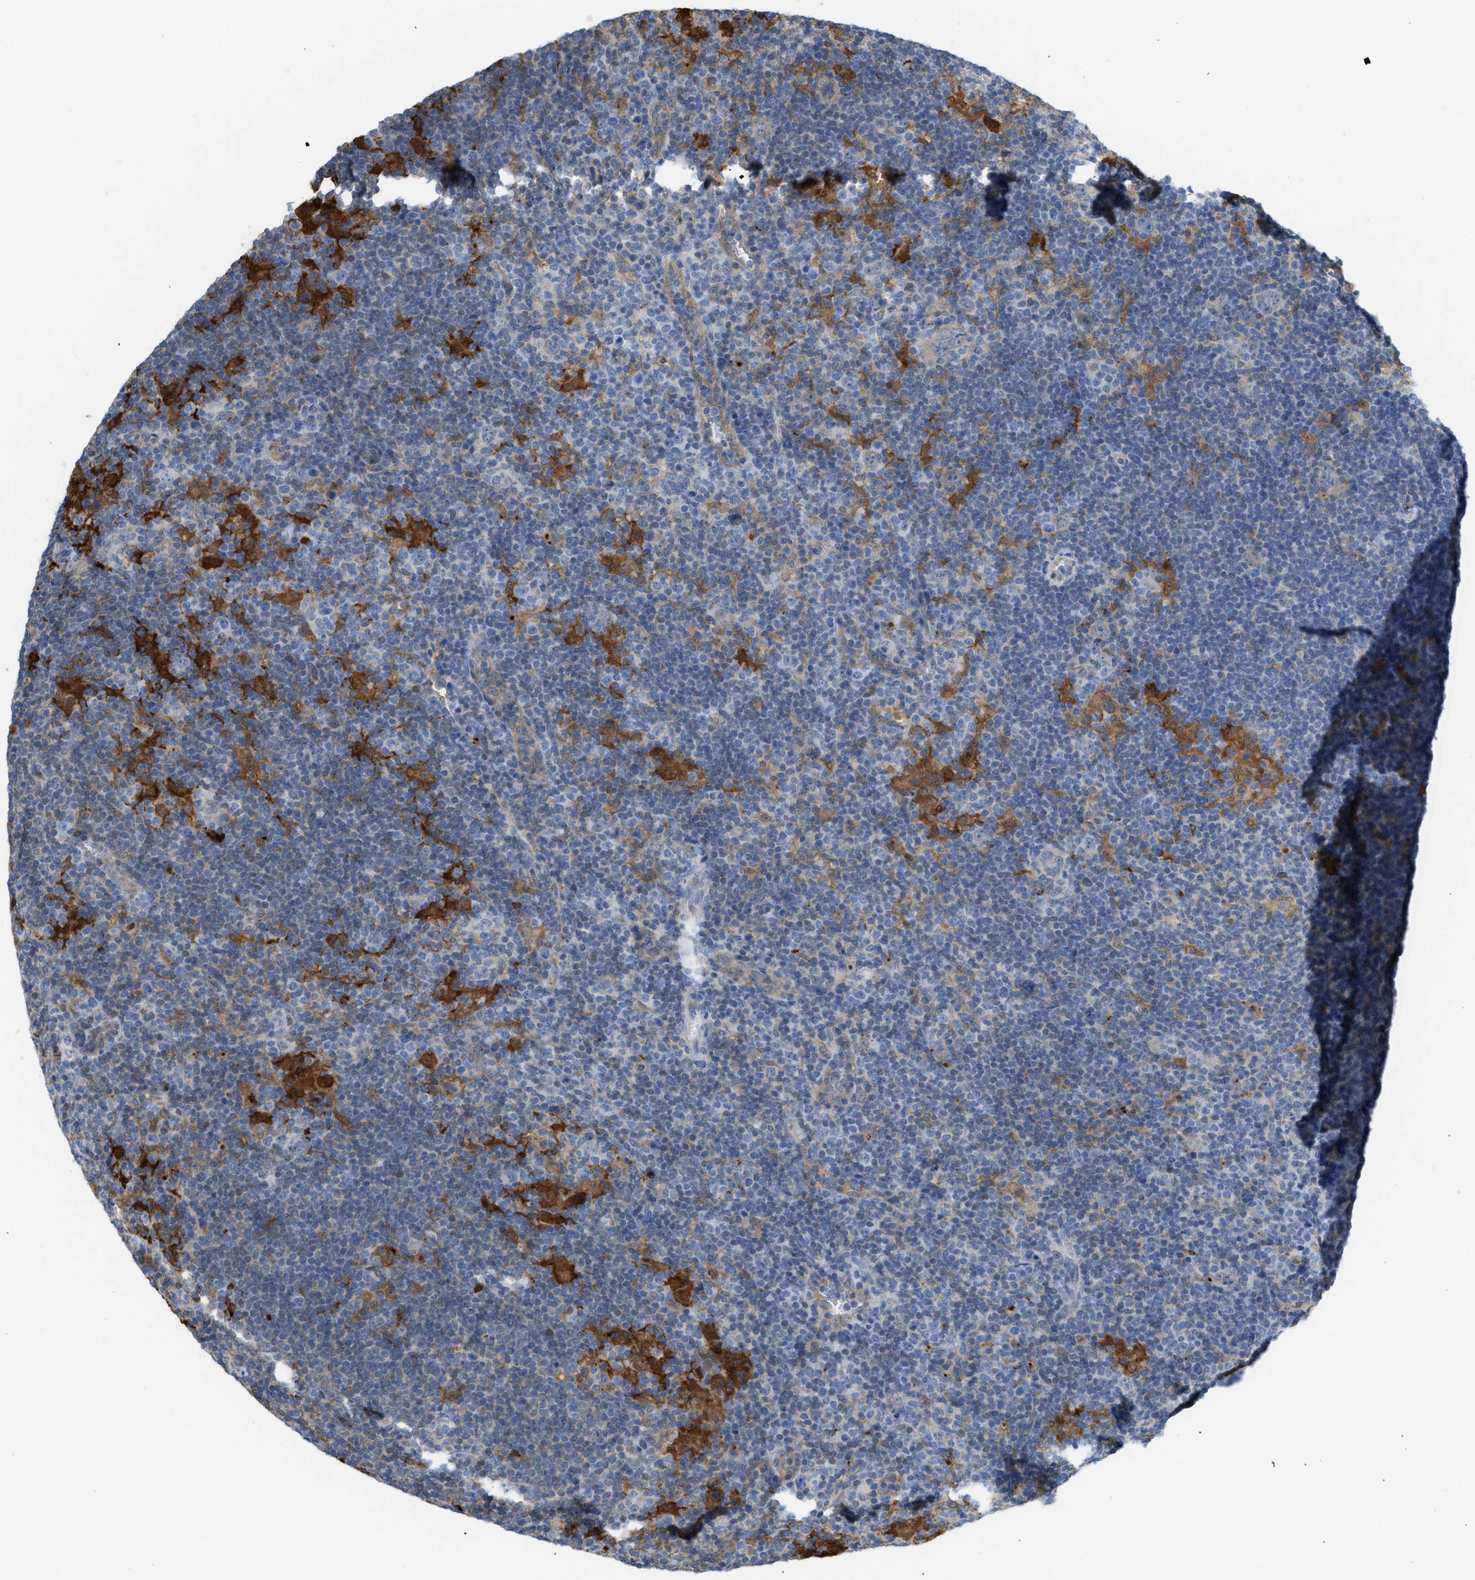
{"staining": {"intensity": "negative", "quantity": "none", "location": "none"}, "tissue": "lymphoma", "cell_type": "Tumor cells", "image_type": "cancer", "snomed": [{"axis": "morphology", "description": "Hodgkin's disease, NOS"}, {"axis": "topography", "description": "Lymph node"}], "caption": "High magnification brightfield microscopy of Hodgkin's disease stained with DAB (3,3'-diaminobenzidine) (brown) and counterstained with hematoxylin (blue): tumor cells show no significant positivity.", "gene": "CSTB", "patient": {"sex": "female", "age": 57}}